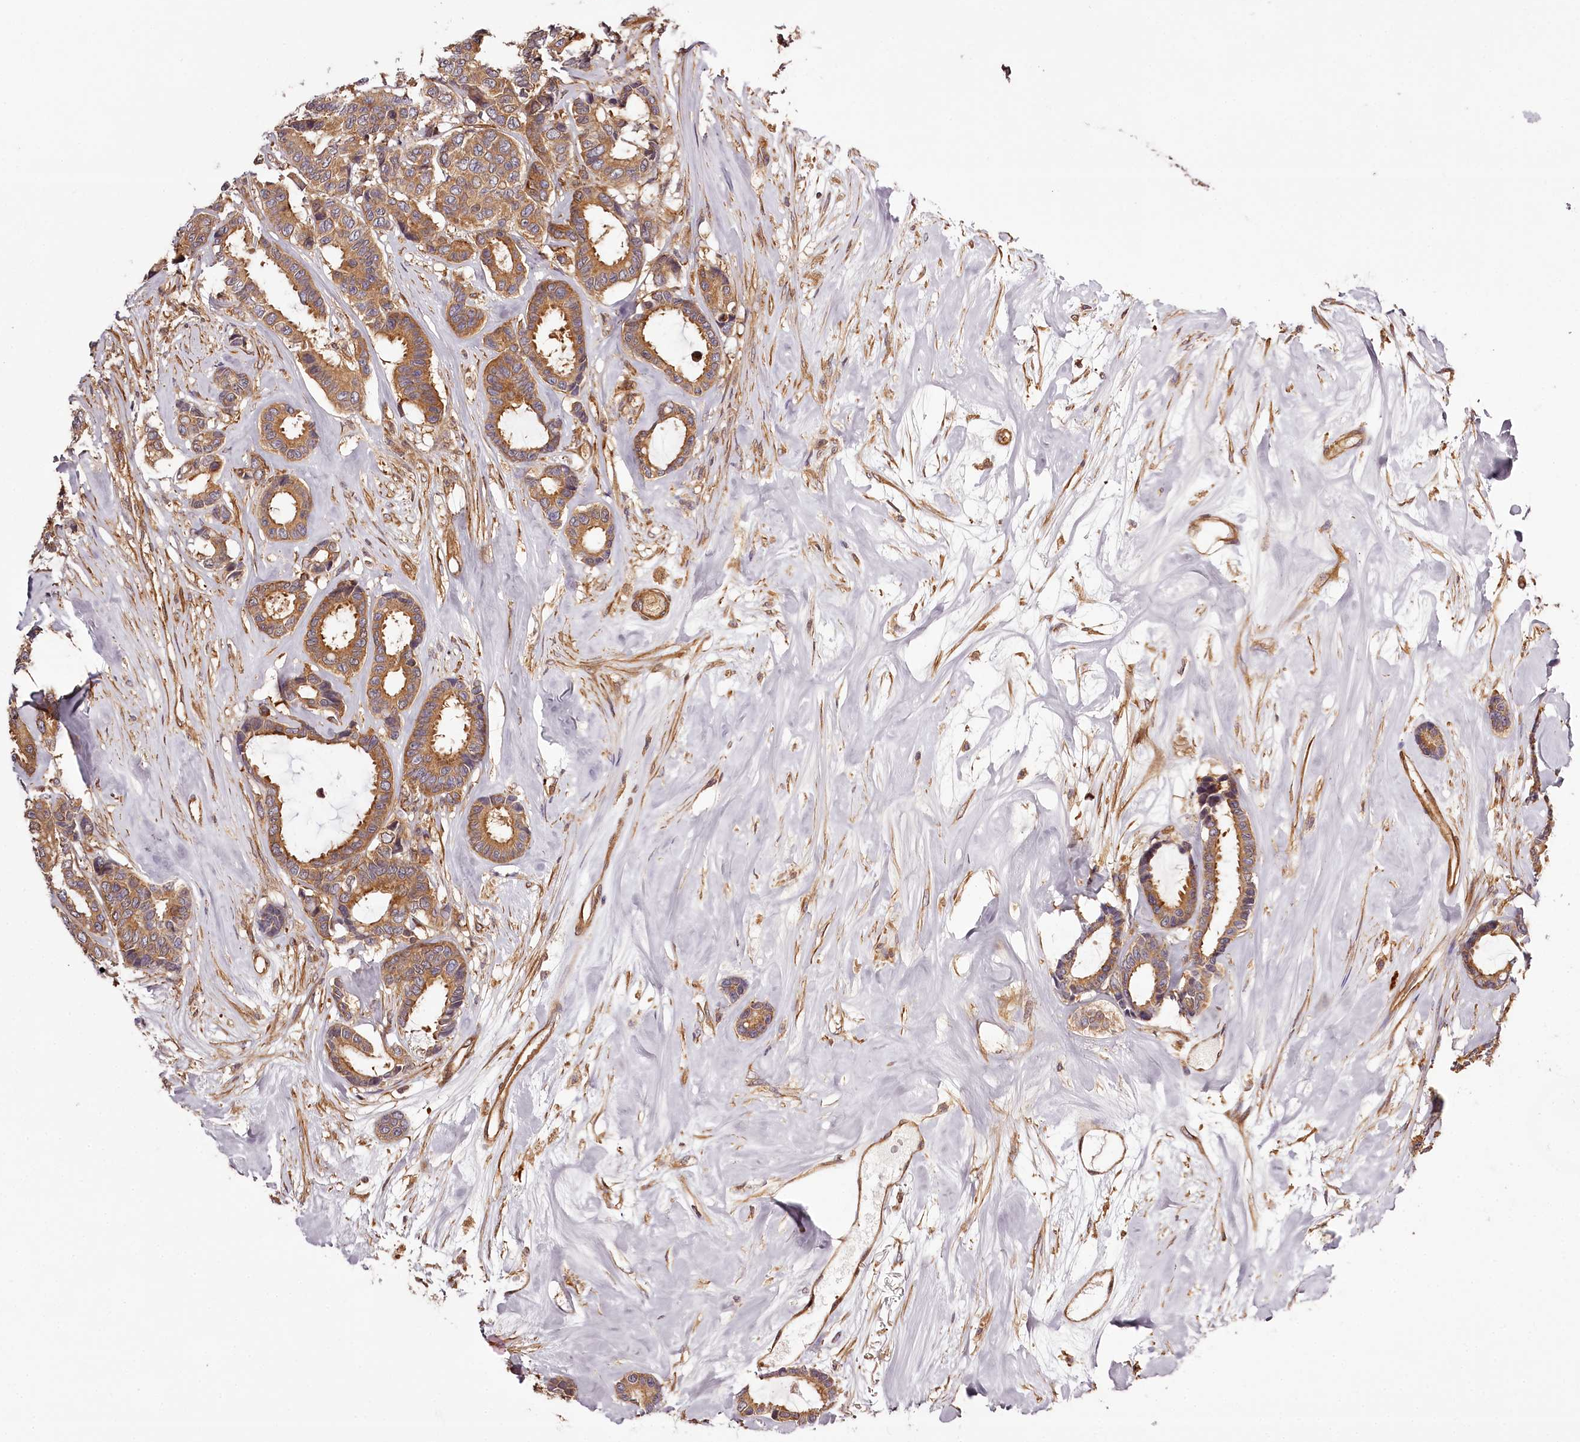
{"staining": {"intensity": "moderate", "quantity": ">75%", "location": "cytoplasmic/membranous"}, "tissue": "breast cancer", "cell_type": "Tumor cells", "image_type": "cancer", "snomed": [{"axis": "morphology", "description": "Duct carcinoma"}, {"axis": "topography", "description": "Breast"}], "caption": "Immunohistochemical staining of breast cancer exhibits moderate cytoplasmic/membranous protein staining in approximately >75% of tumor cells.", "gene": "TARS1", "patient": {"sex": "female", "age": 87}}